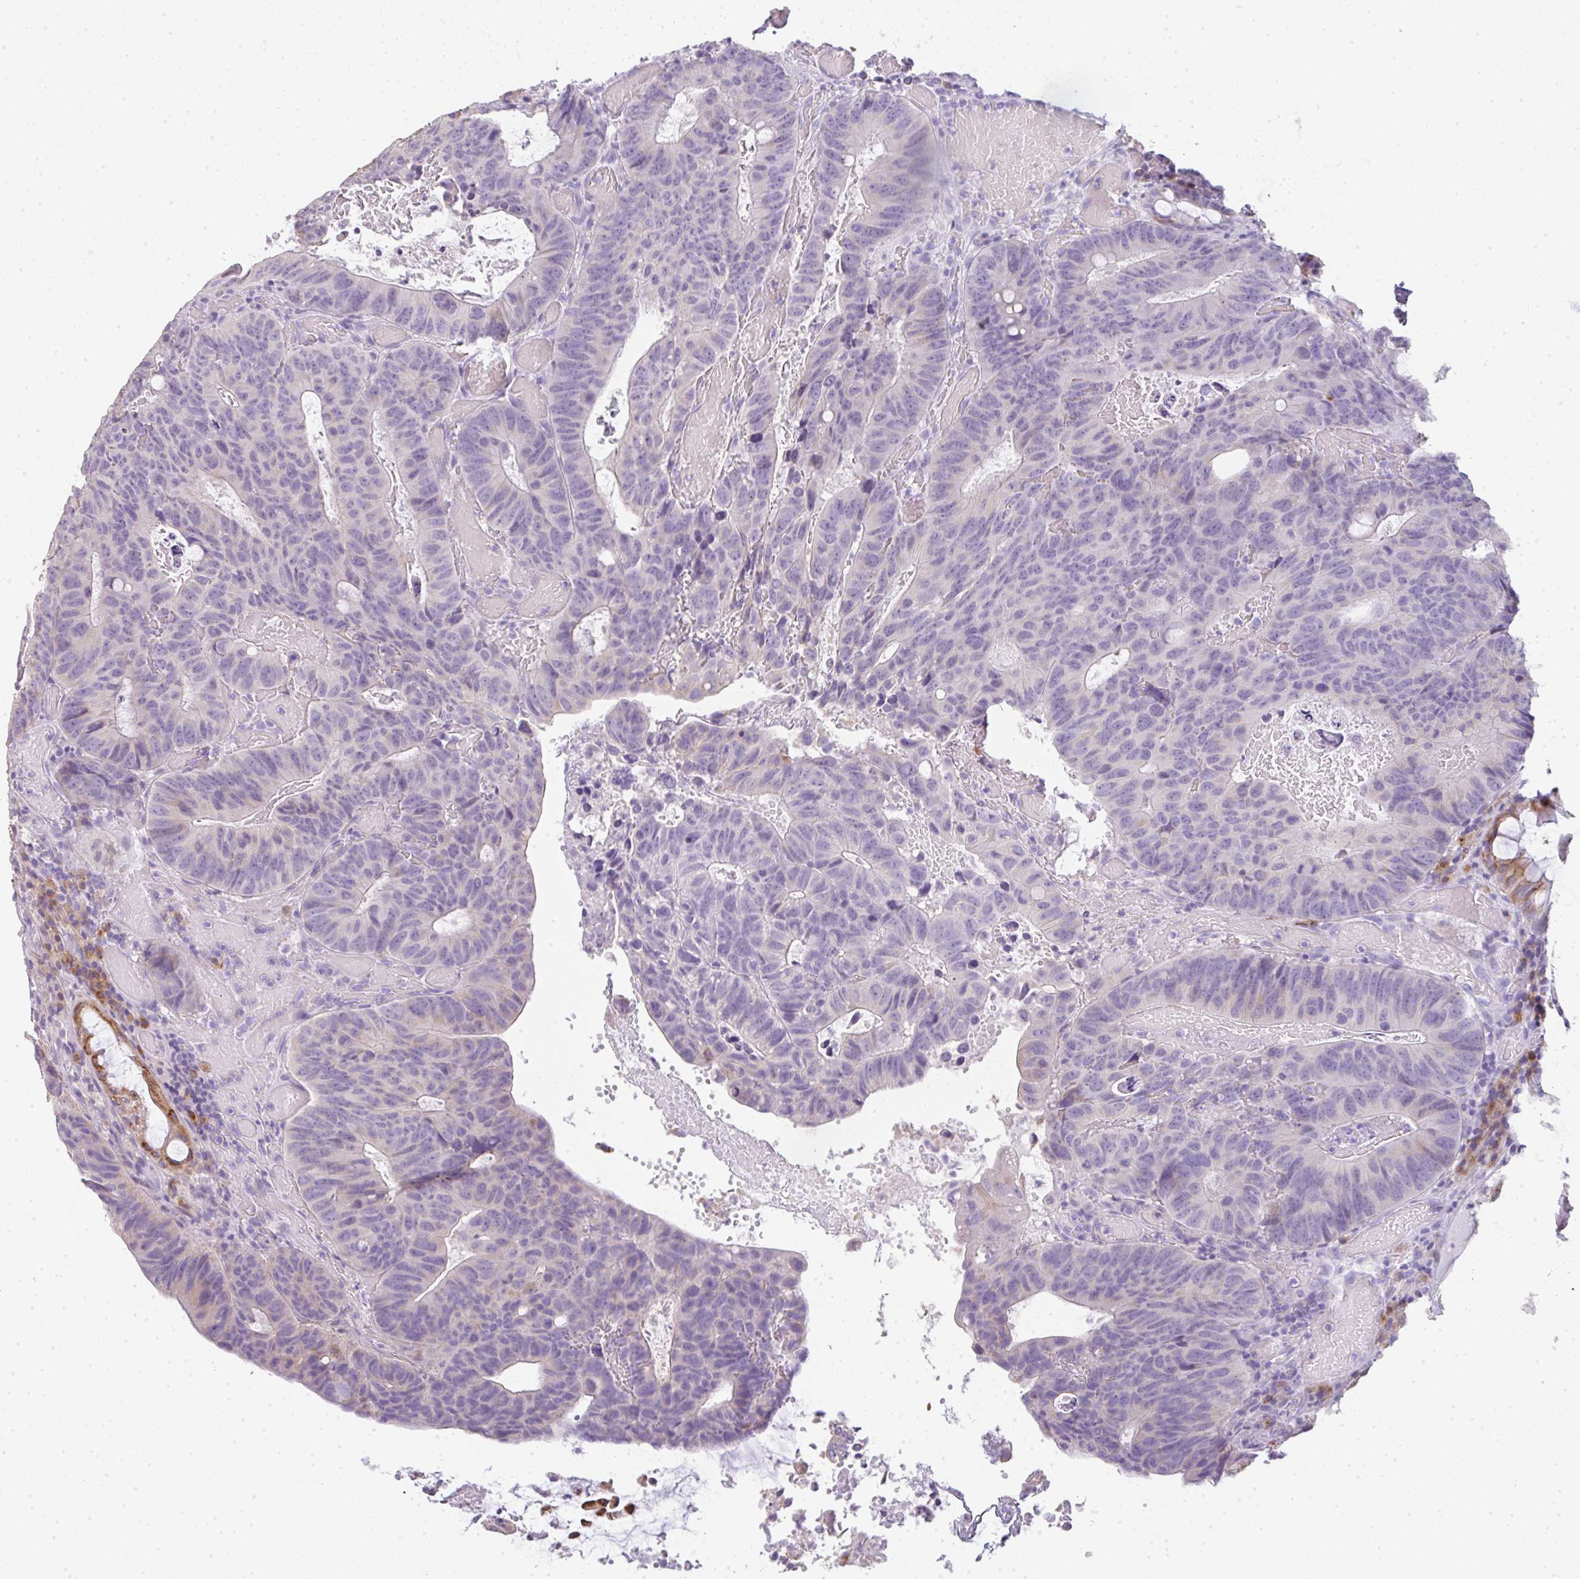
{"staining": {"intensity": "weak", "quantity": "<25%", "location": "cytoplasmic/membranous"}, "tissue": "colorectal cancer", "cell_type": "Tumor cells", "image_type": "cancer", "snomed": [{"axis": "morphology", "description": "Adenocarcinoma, NOS"}, {"axis": "topography", "description": "Colon"}], "caption": "This is a image of immunohistochemistry (IHC) staining of adenocarcinoma (colorectal), which shows no staining in tumor cells. (DAB immunohistochemistry with hematoxylin counter stain).", "gene": "LPAR4", "patient": {"sex": "male", "age": 87}}